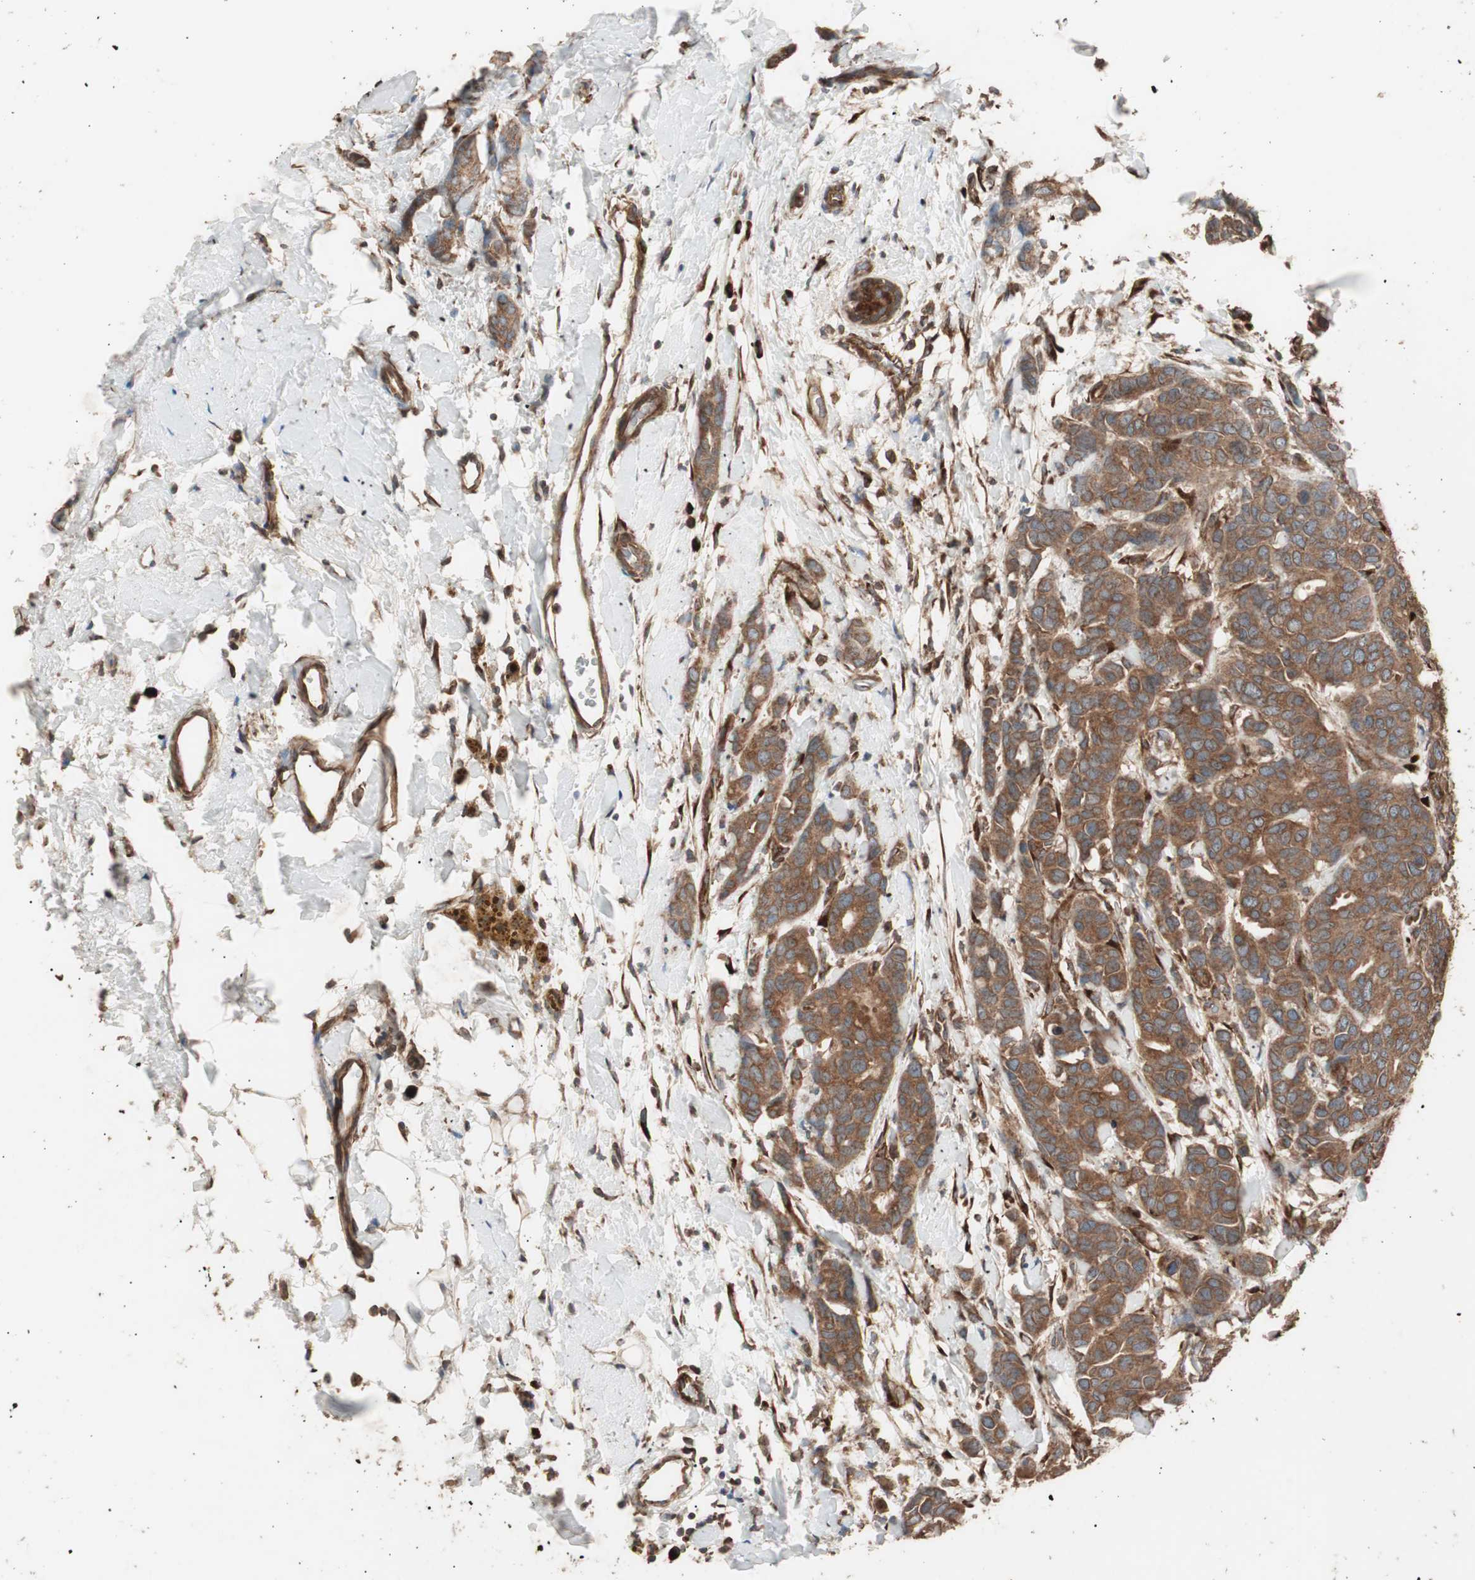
{"staining": {"intensity": "moderate", "quantity": ">75%", "location": "cytoplasmic/membranous"}, "tissue": "breast cancer", "cell_type": "Tumor cells", "image_type": "cancer", "snomed": [{"axis": "morphology", "description": "Duct carcinoma"}, {"axis": "topography", "description": "Breast"}], "caption": "Immunohistochemistry (IHC) staining of breast cancer, which displays medium levels of moderate cytoplasmic/membranous staining in approximately >75% of tumor cells indicating moderate cytoplasmic/membranous protein staining. The staining was performed using DAB (3,3'-diaminobenzidine) (brown) for protein detection and nuclei were counterstained in hematoxylin (blue).", "gene": "LZTS1", "patient": {"sex": "female", "age": 87}}